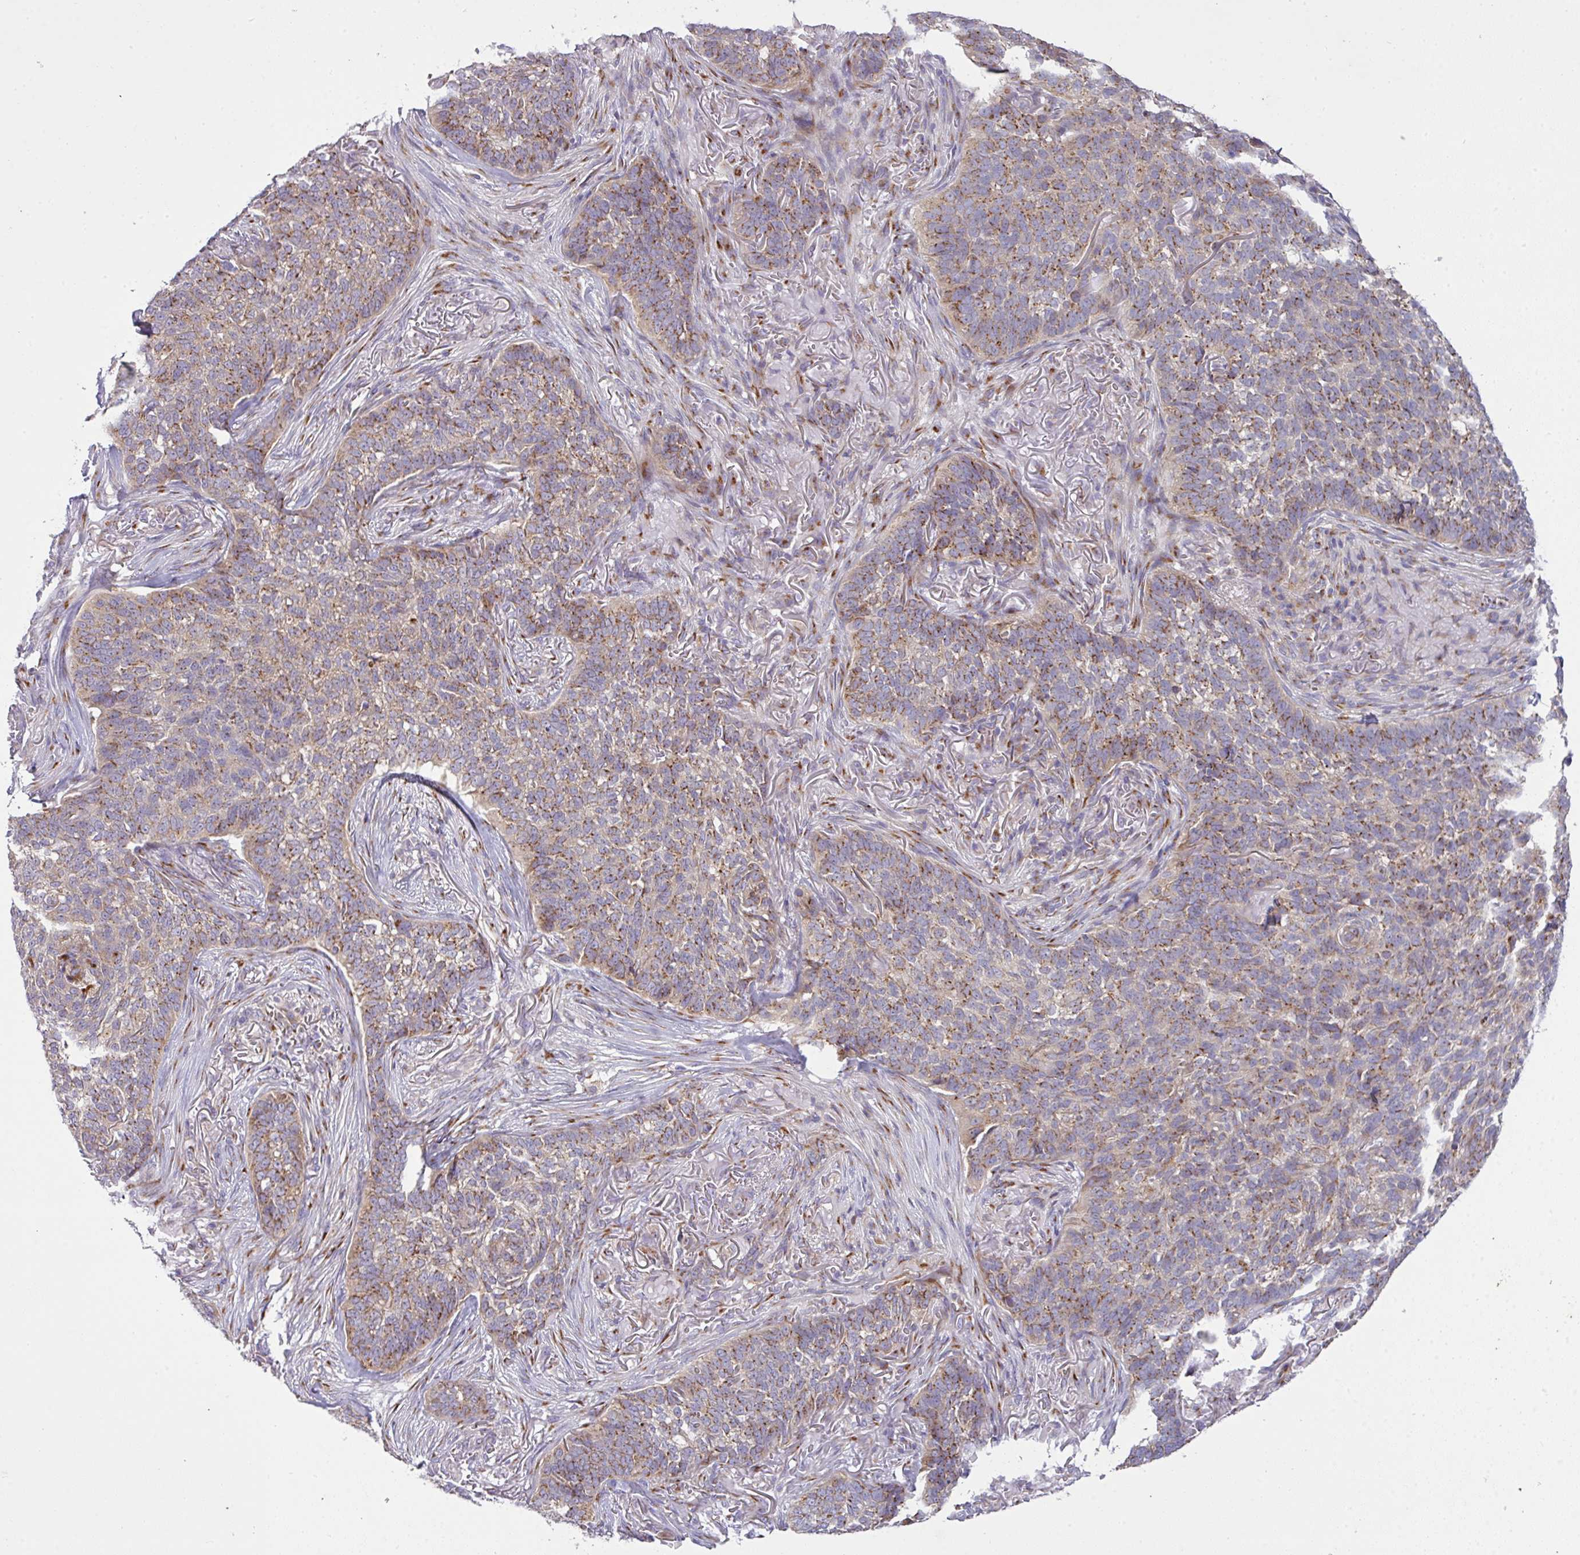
{"staining": {"intensity": "moderate", "quantity": "25%-75%", "location": "cytoplasmic/membranous"}, "tissue": "skin cancer", "cell_type": "Tumor cells", "image_type": "cancer", "snomed": [{"axis": "morphology", "description": "Basal cell carcinoma"}, {"axis": "topography", "description": "Skin"}], "caption": "Protein staining of skin cancer tissue demonstrates moderate cytoplasmic/membranous staining in approximately 25%-75% of tumor cells.", "gene": "VTI1A", "patient": {"sex": "male", "age": 85}}